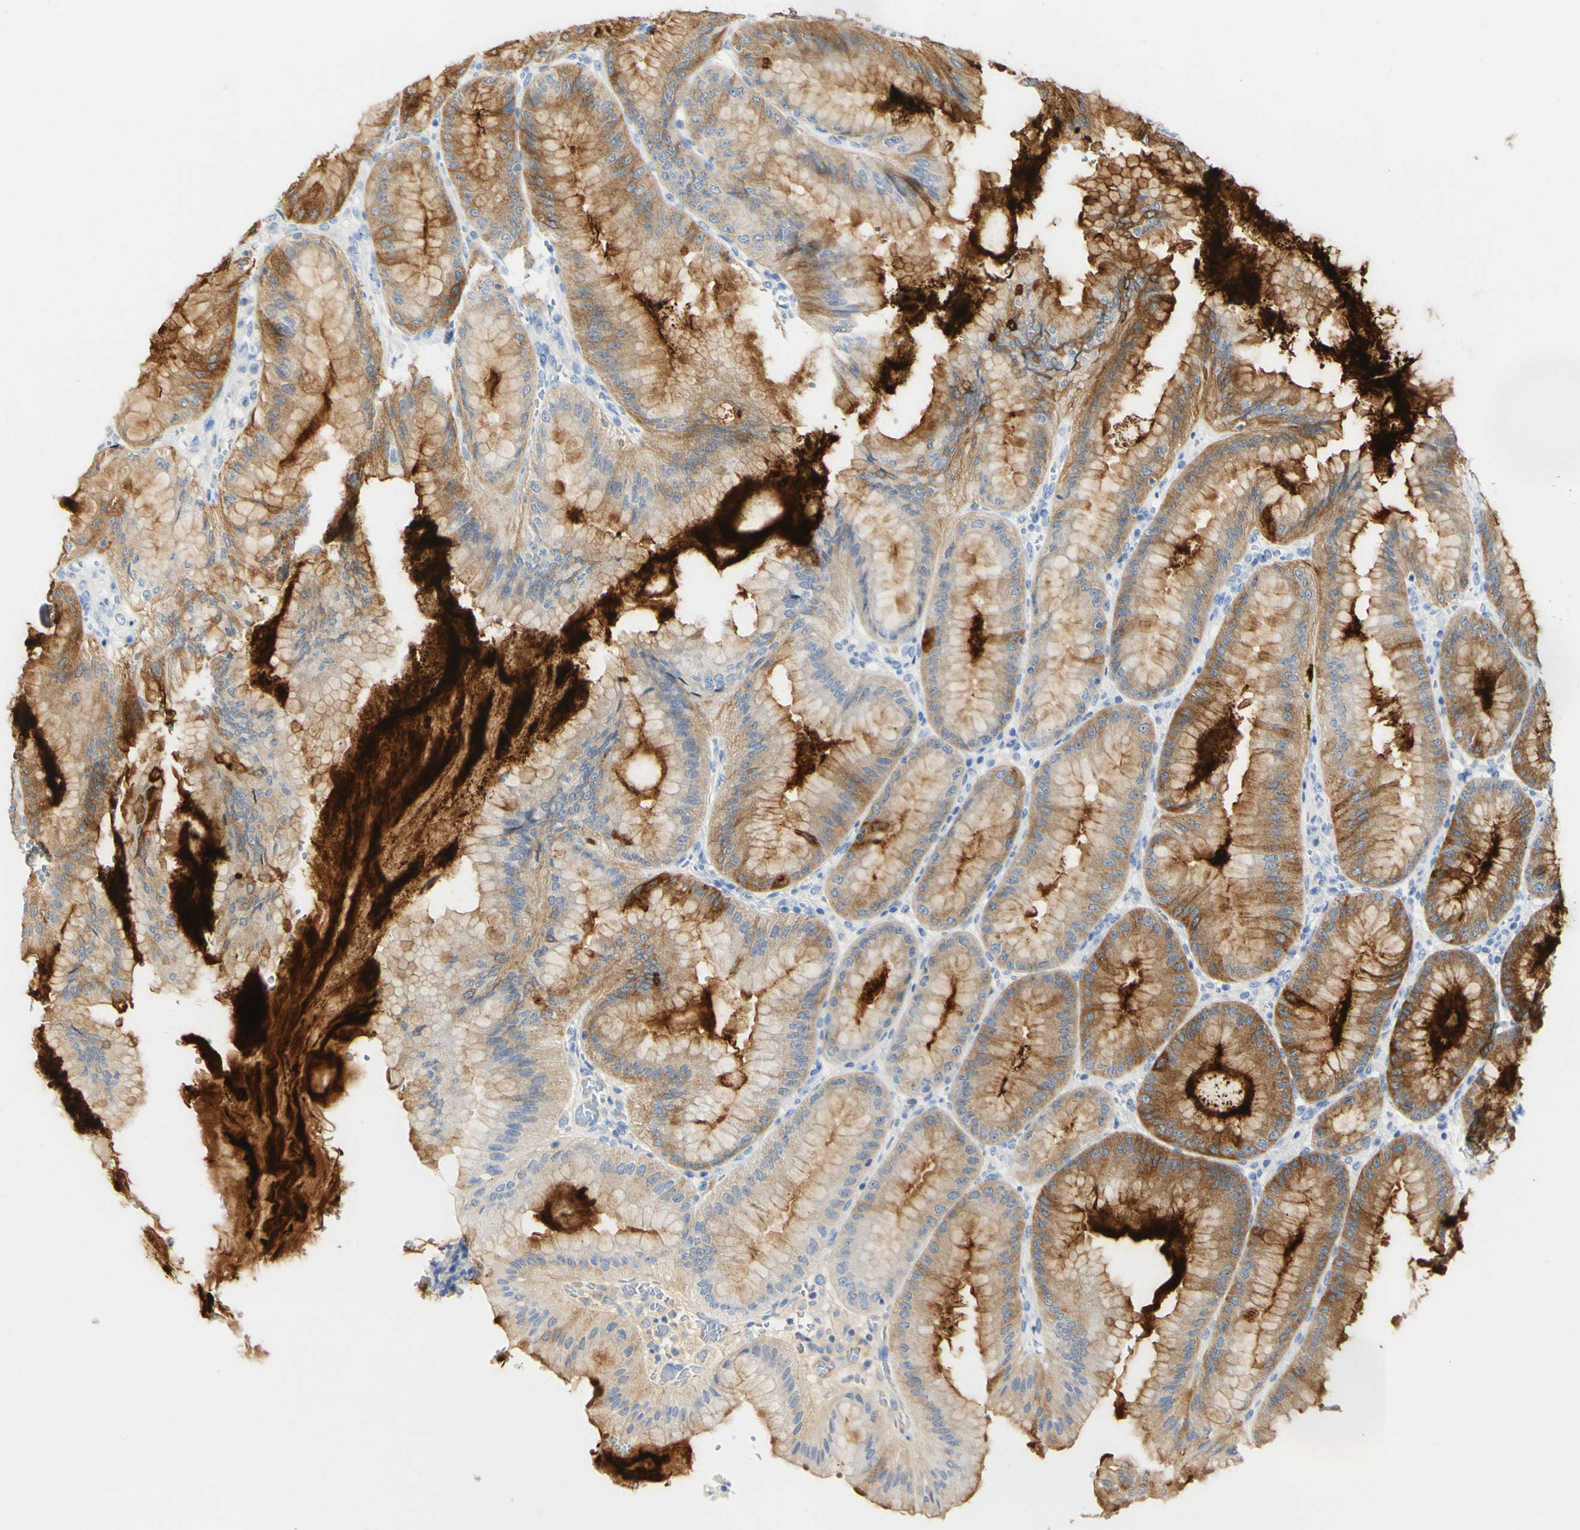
{"staining": {"intensity": "strong", "quantity": ">75%", "location": "cytoplasmic/membranous"}, "tissue": "stomach", "cell_type": "Glandular cells", "image_type": "normal", "snomed": [{"axis": "morphology", "description": "Normal tissue, NOS"}, {"axis": "topography", "description": "Stomach, lower"}], "caption": "Stomach was stained to show a protein in brown. There is high levels of strong cytoplasmic/membranous positivity in about >75% of glandular cells. The protein of interest is shown in brown color, while the nuclei are stained blue.", "gene": "PIGR", "patient": {"sex": "male", "age": 71}}